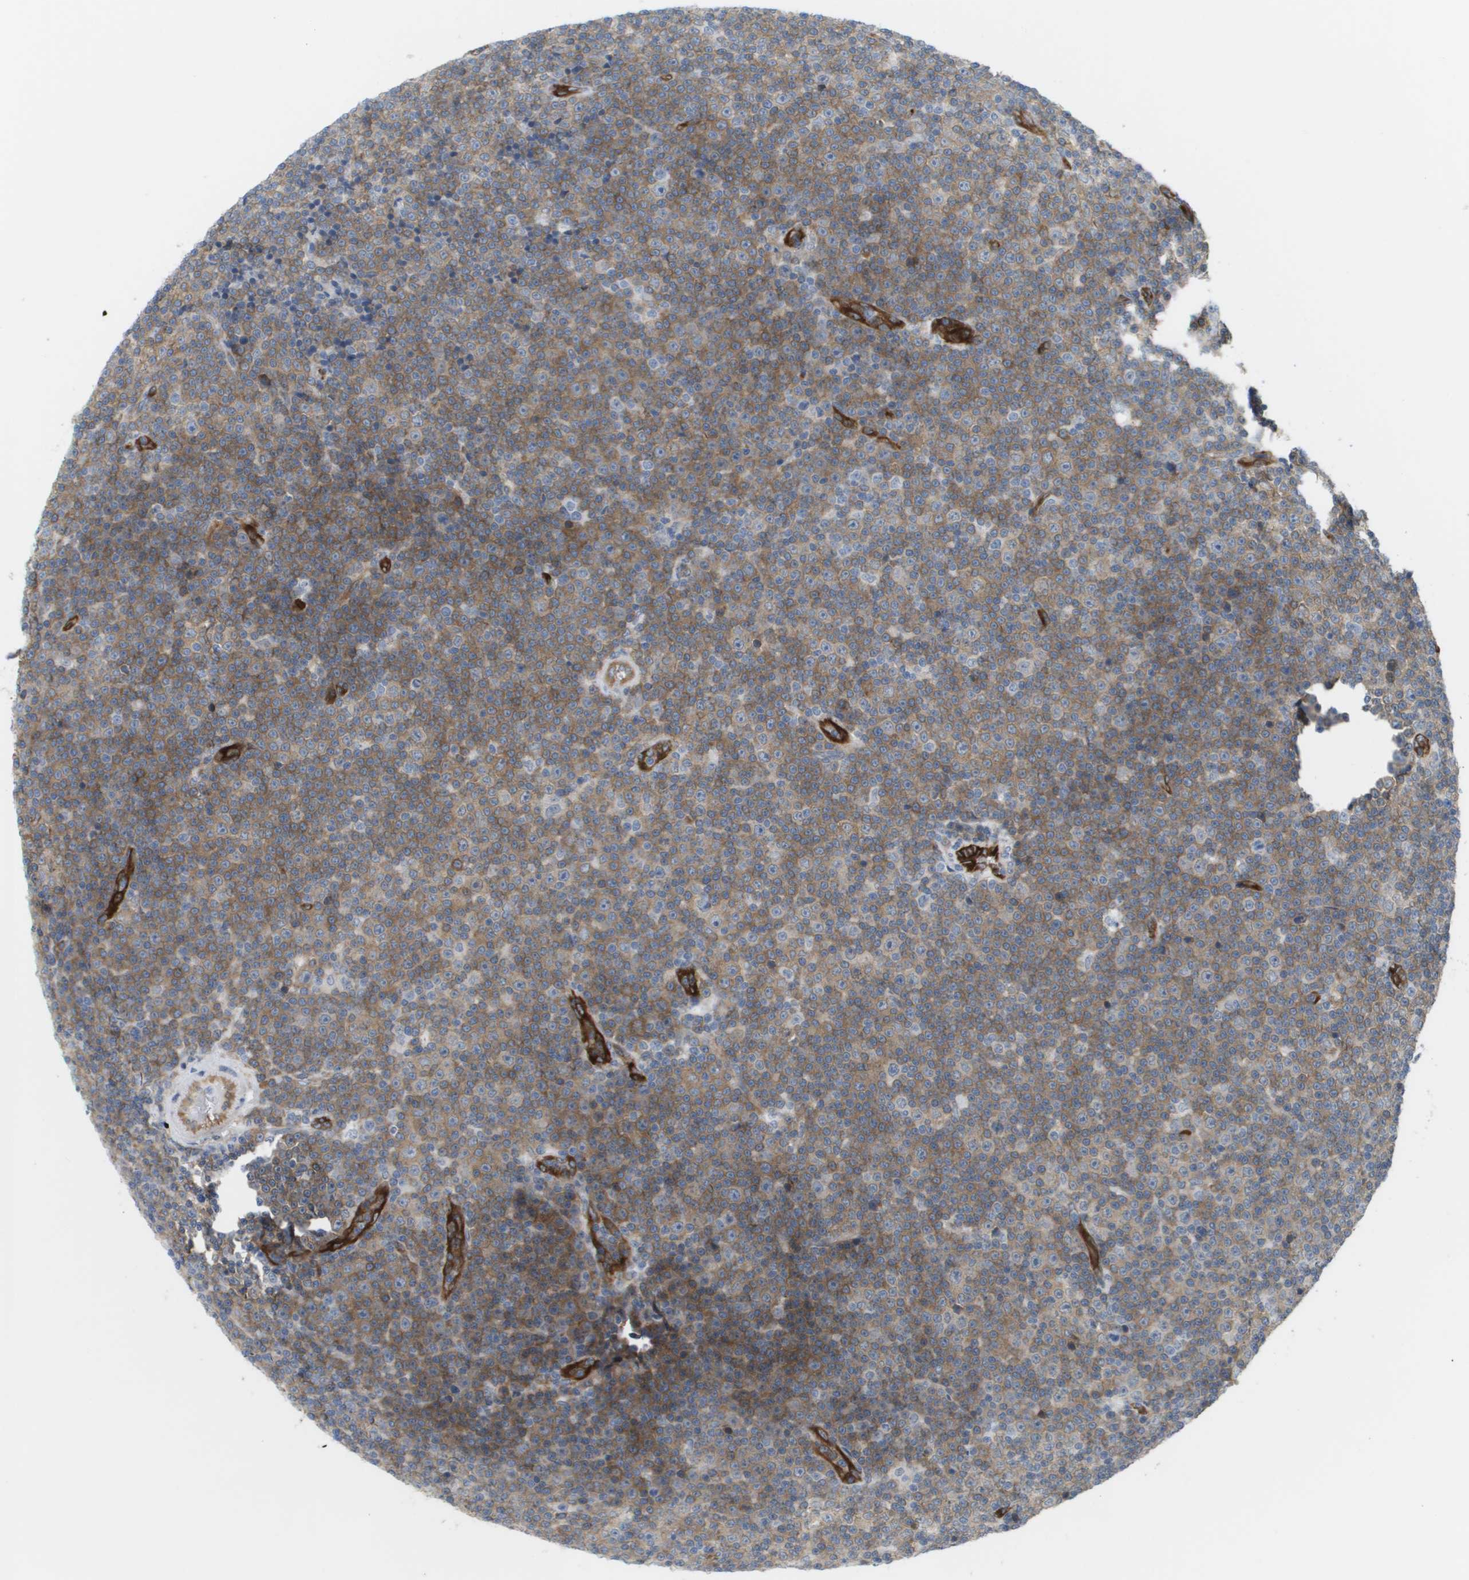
{"staining": {"intensity": "weak", "quantity": ">75%", "location": "cytoplasmic/membranous"}, "tissue": "lymphoma", "cell_type": "Tumor cells", "image_type": "cancer", "snomed": [{"axis": "morphology", "description": "Malignant lymphoma, non-Hodgkin's type, Low grade"}, {"axis": "topography", "description": "Lymph node"}], "caption": "Approximately >75% of tumor cells in human low-grade malignant lymphoma, non-Hodgkin's type show weak cytoplasmic/membranous protein positivity as visualized by brown immunohistochemical staining.", "gene": "MARCHF8", "patient": {"sex": "female", "age": 67}}